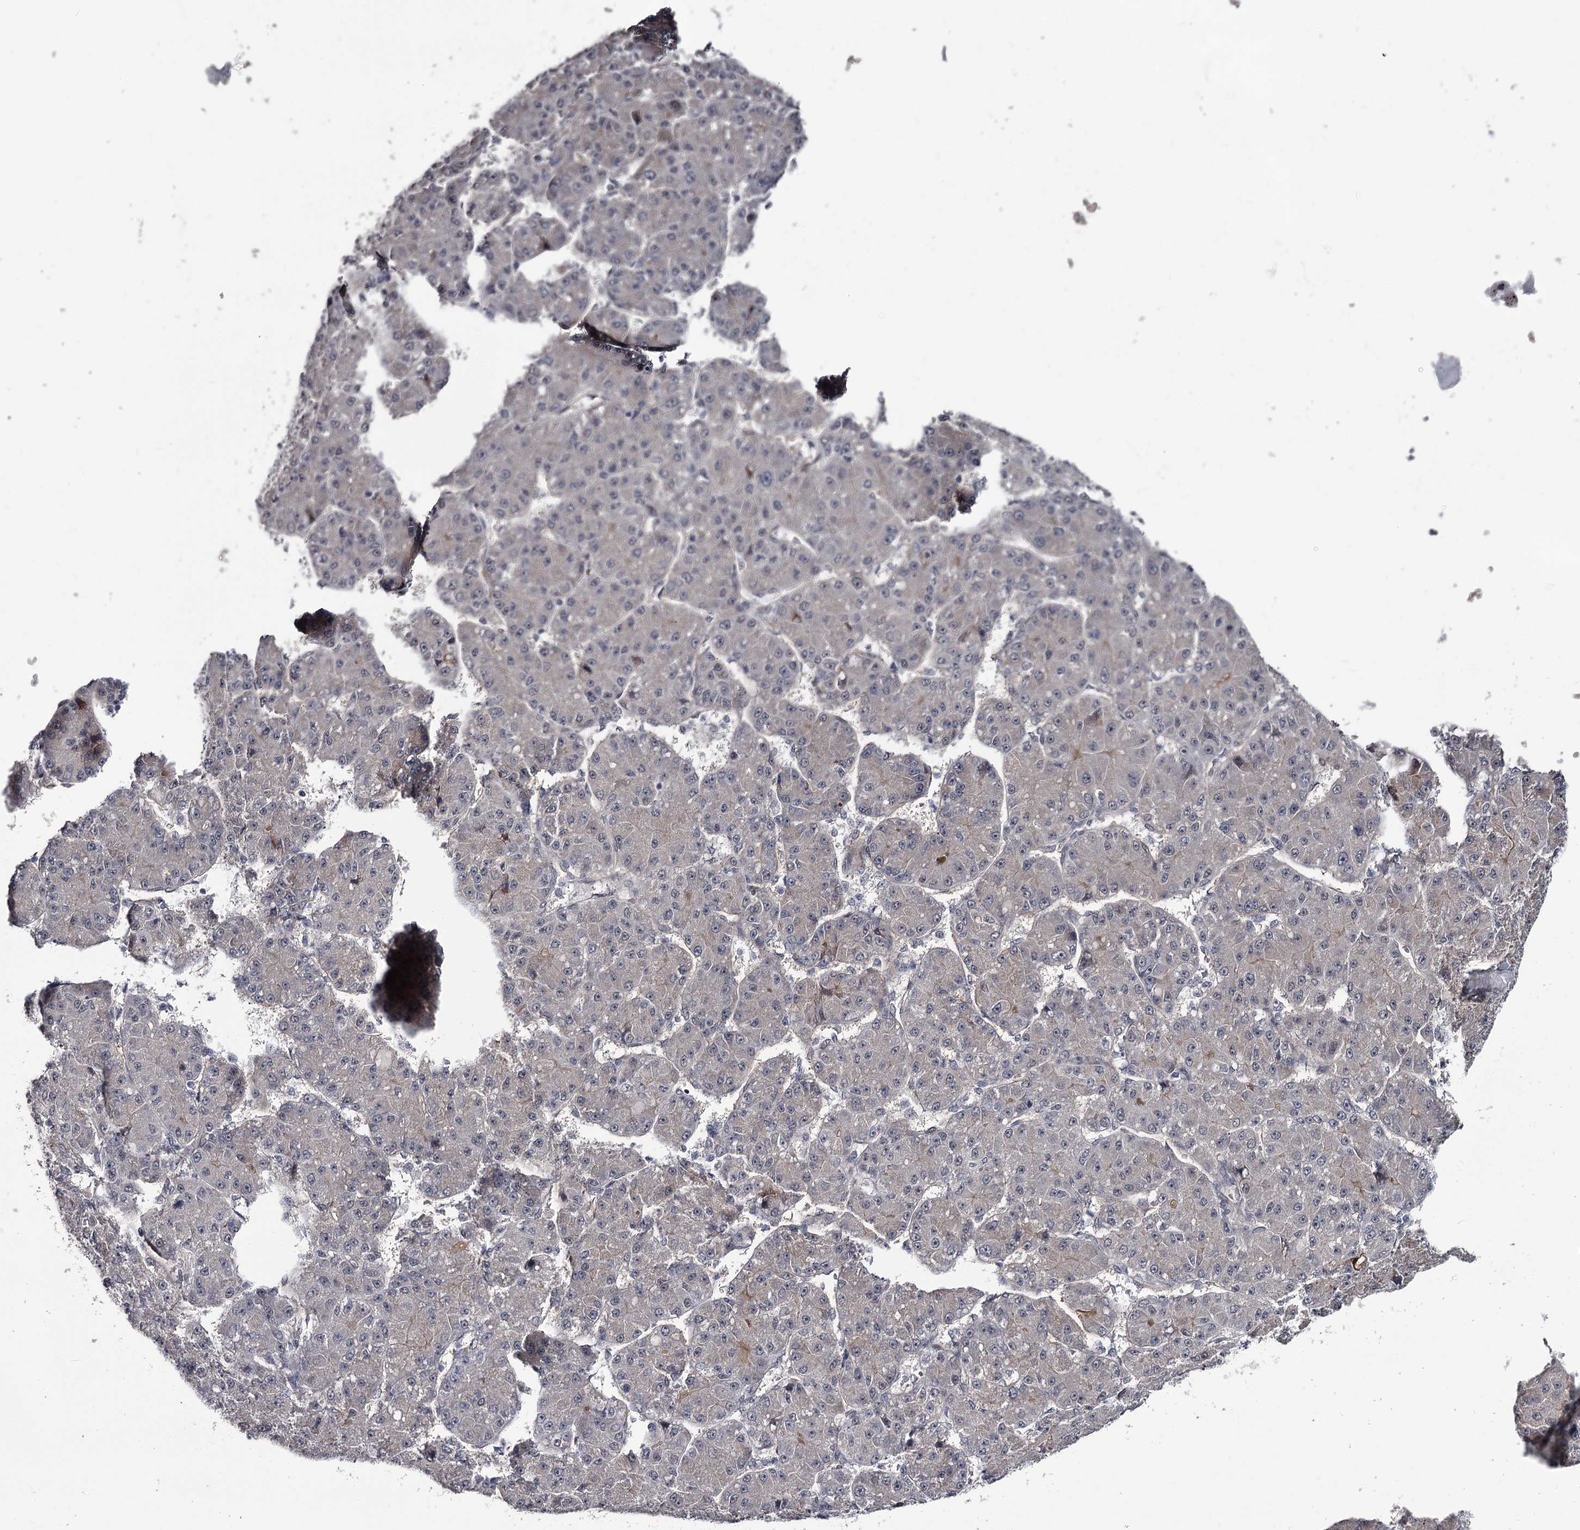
{"staining": {"intensity": "weak", "quantity": "<25%", "location": "cytoplasmic/membranous"}, "tissue": "liver cancer", "cell_type": "Tumor cells", "image_type": "cancer", "snomed": [{"axis": "morphology", "description": "Carcinoma, Hepatocellular, NOS"}, {"axis": "topography", "description": "Liver"}], "caption": "The histopathology image demonstrates no staining of tumor cells in liver cancer (hepatocellular carcinoma).", "gene": "PRPF40B", "patient": {"sex": "male", "age": 67}}